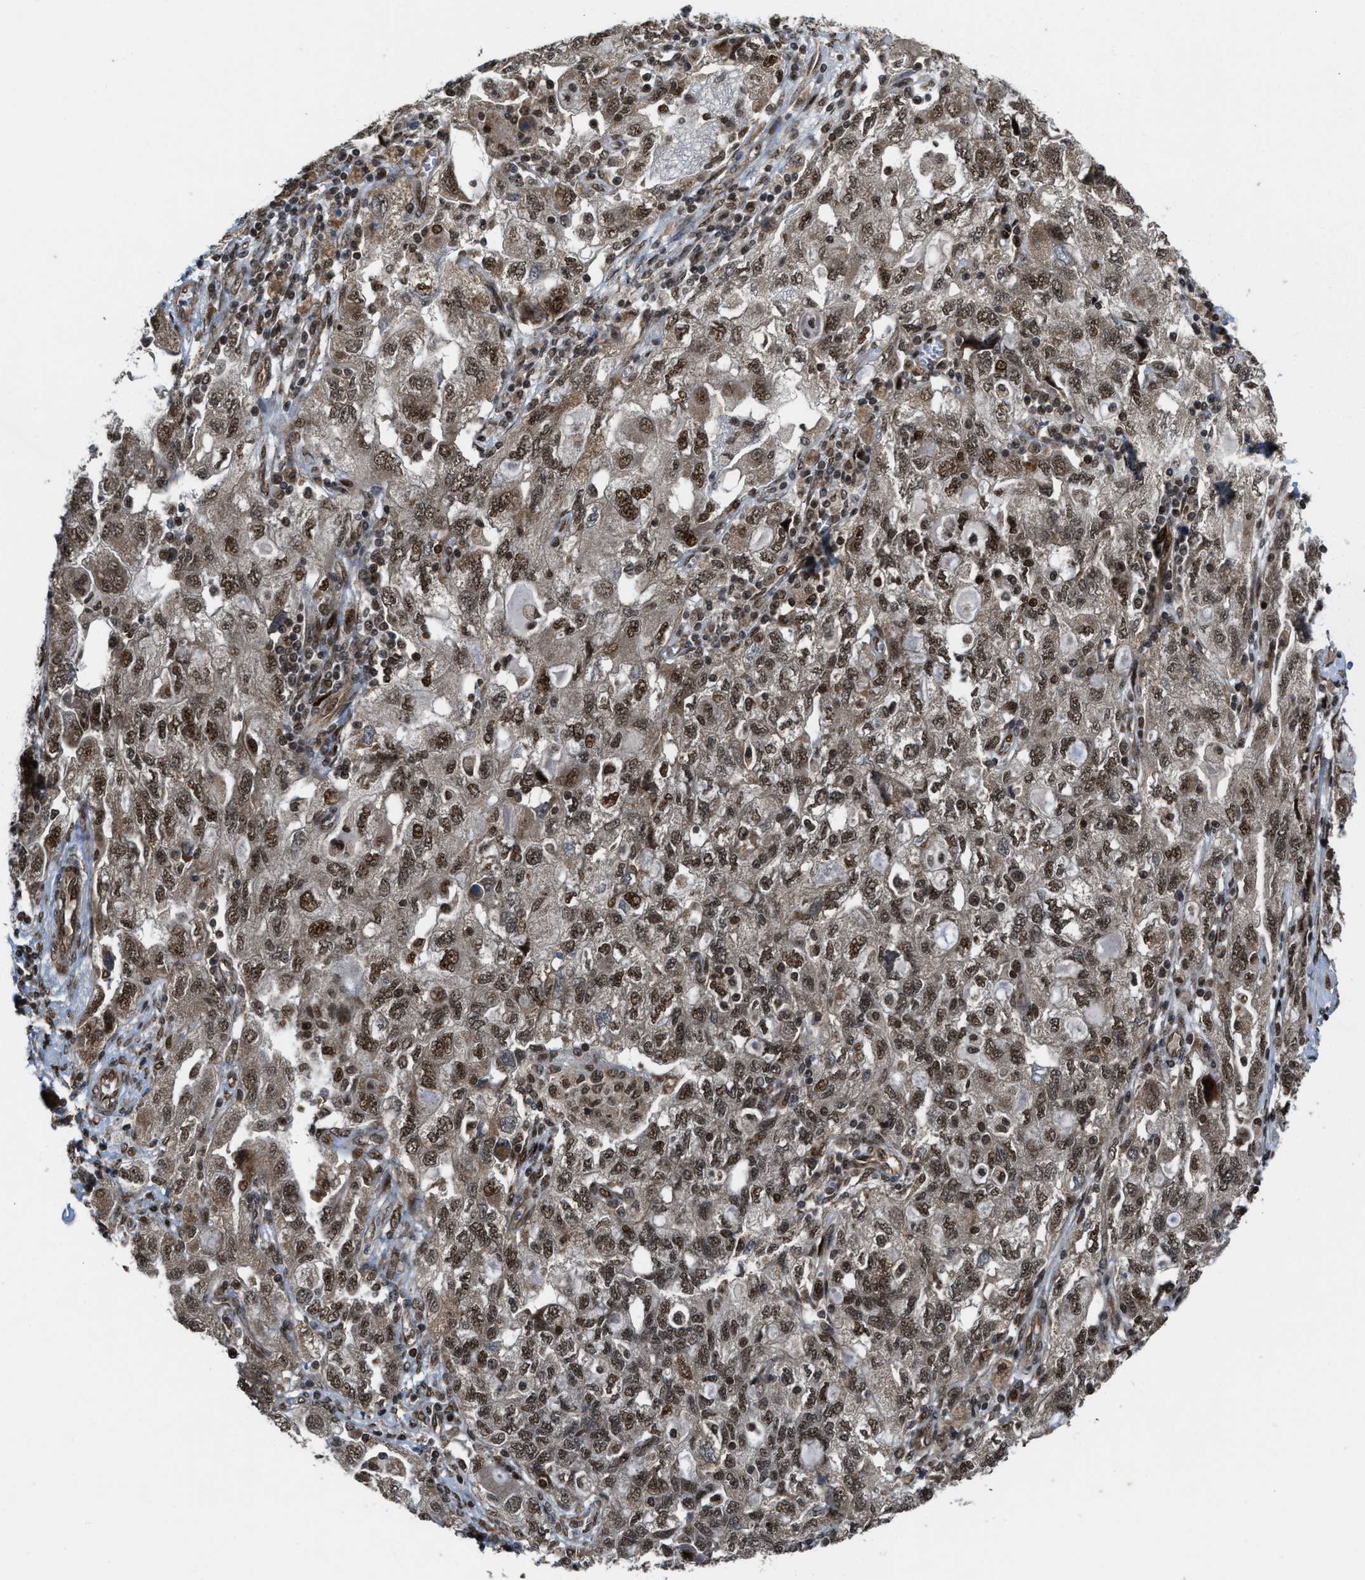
{"staining": {"intensity": "moderate", "quantity": ">75%", "location": "cytoplasmic/membranous,nuclear"}, "tissue": "ovarian cancer", "cell_type": "Tumor cells", "image_type": "cancer", "snomed": [{"axis": "morphology", "description": "Carcinoma, NOS"}, {"axis": "morphology", "description": "Cystadenocarcinoma, serous, NOS"}, {"axis": "topography", "description": "Ovary"}], "caption": "An IHC histopathology image of neoplastic tissue is shown. Protein staining in brown highlights moderate cytoplasmic/membranous and nuclear positivity in ovarian cancer within tumor cells.", "gene": "ZNF250", "patient": {"sex": "female", "age": 69}}